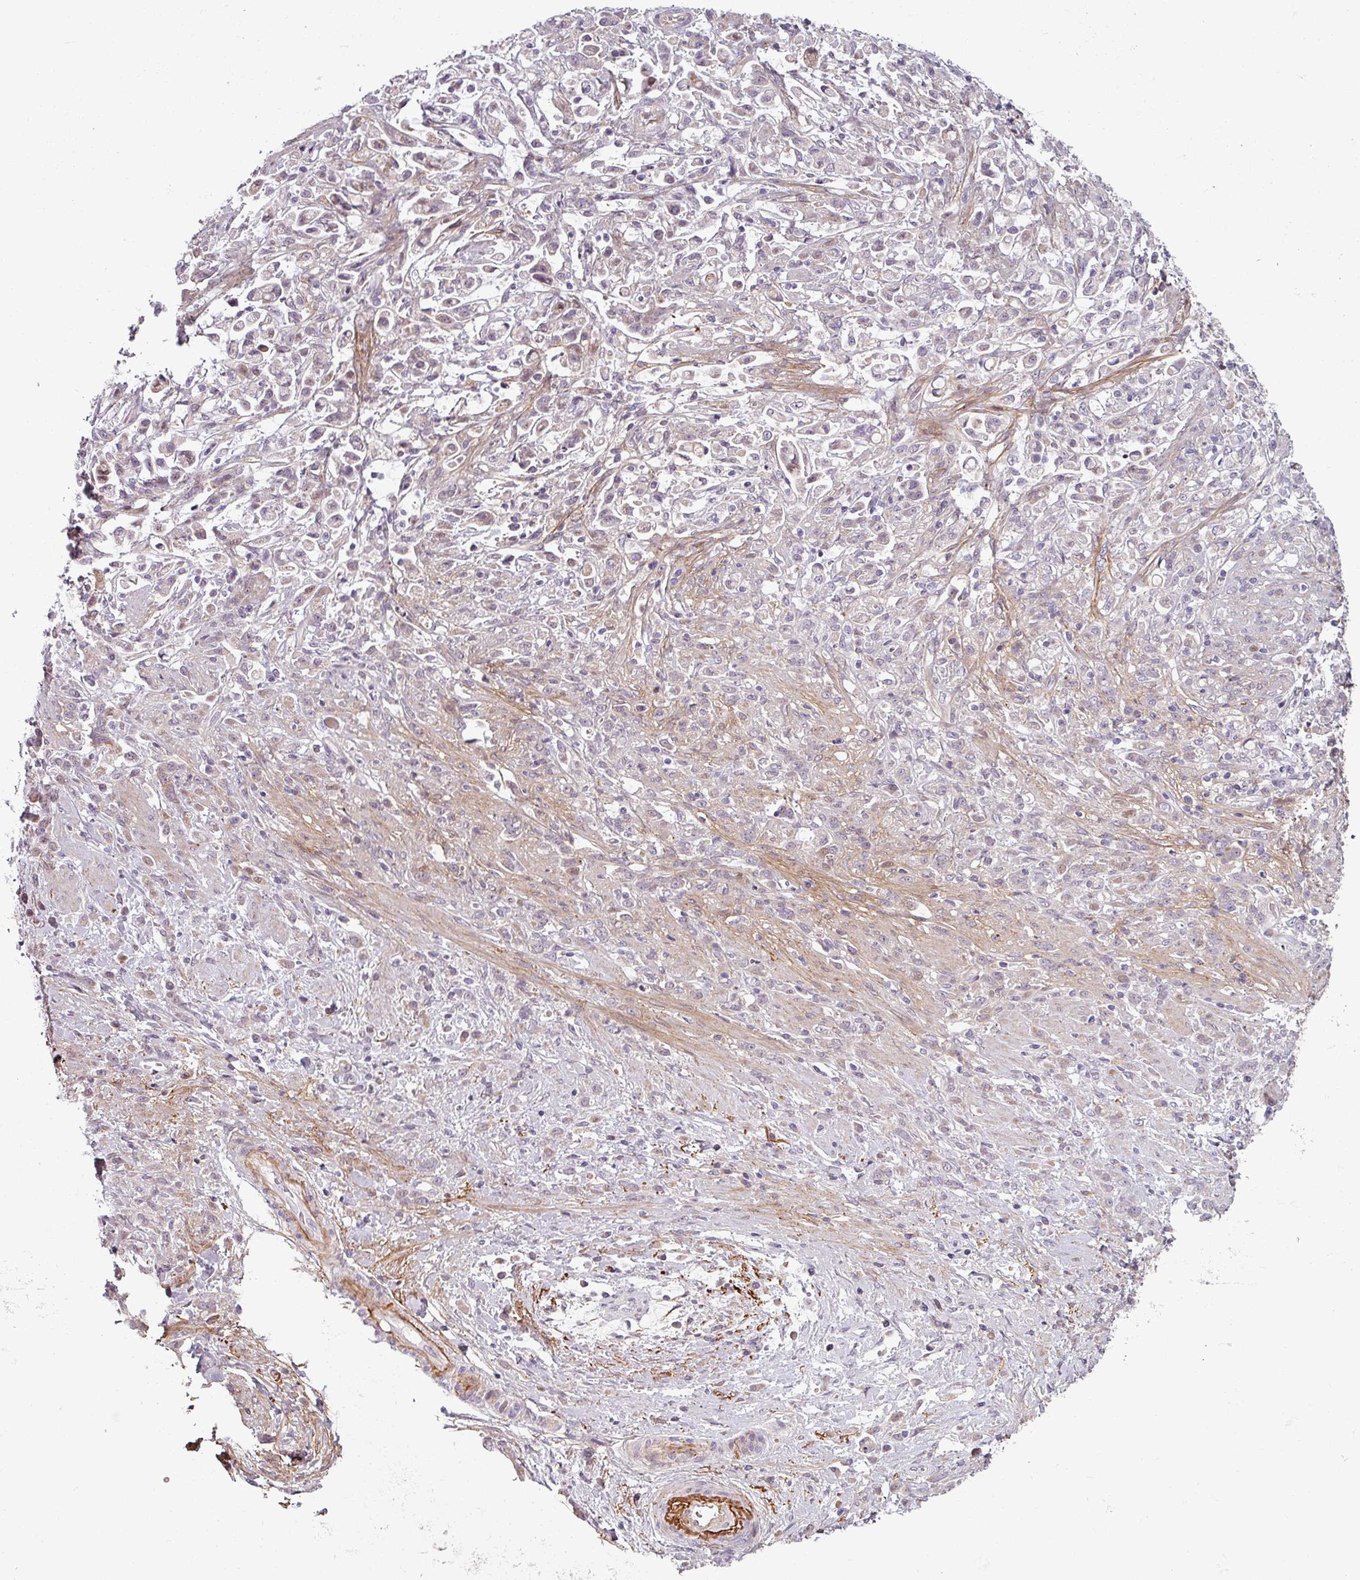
{"staining": {"intensity": "negative", "quantity": "none", "location": "none"}, "tissue": "stomach cancer", "cell_type": "Tumor cells", "image_type": "cancer", "snomed": [{"axis": "morphology", "description": "Adenocarcinoma, NOS"}, {"axis": "topography", "description": "Stomach"}], "caption": "Tumor cells are negative for protein expression in human stomach adenocarcinoma.", "gene": "CYB5RL", "patient": {"sex": "female", "age": 60}}